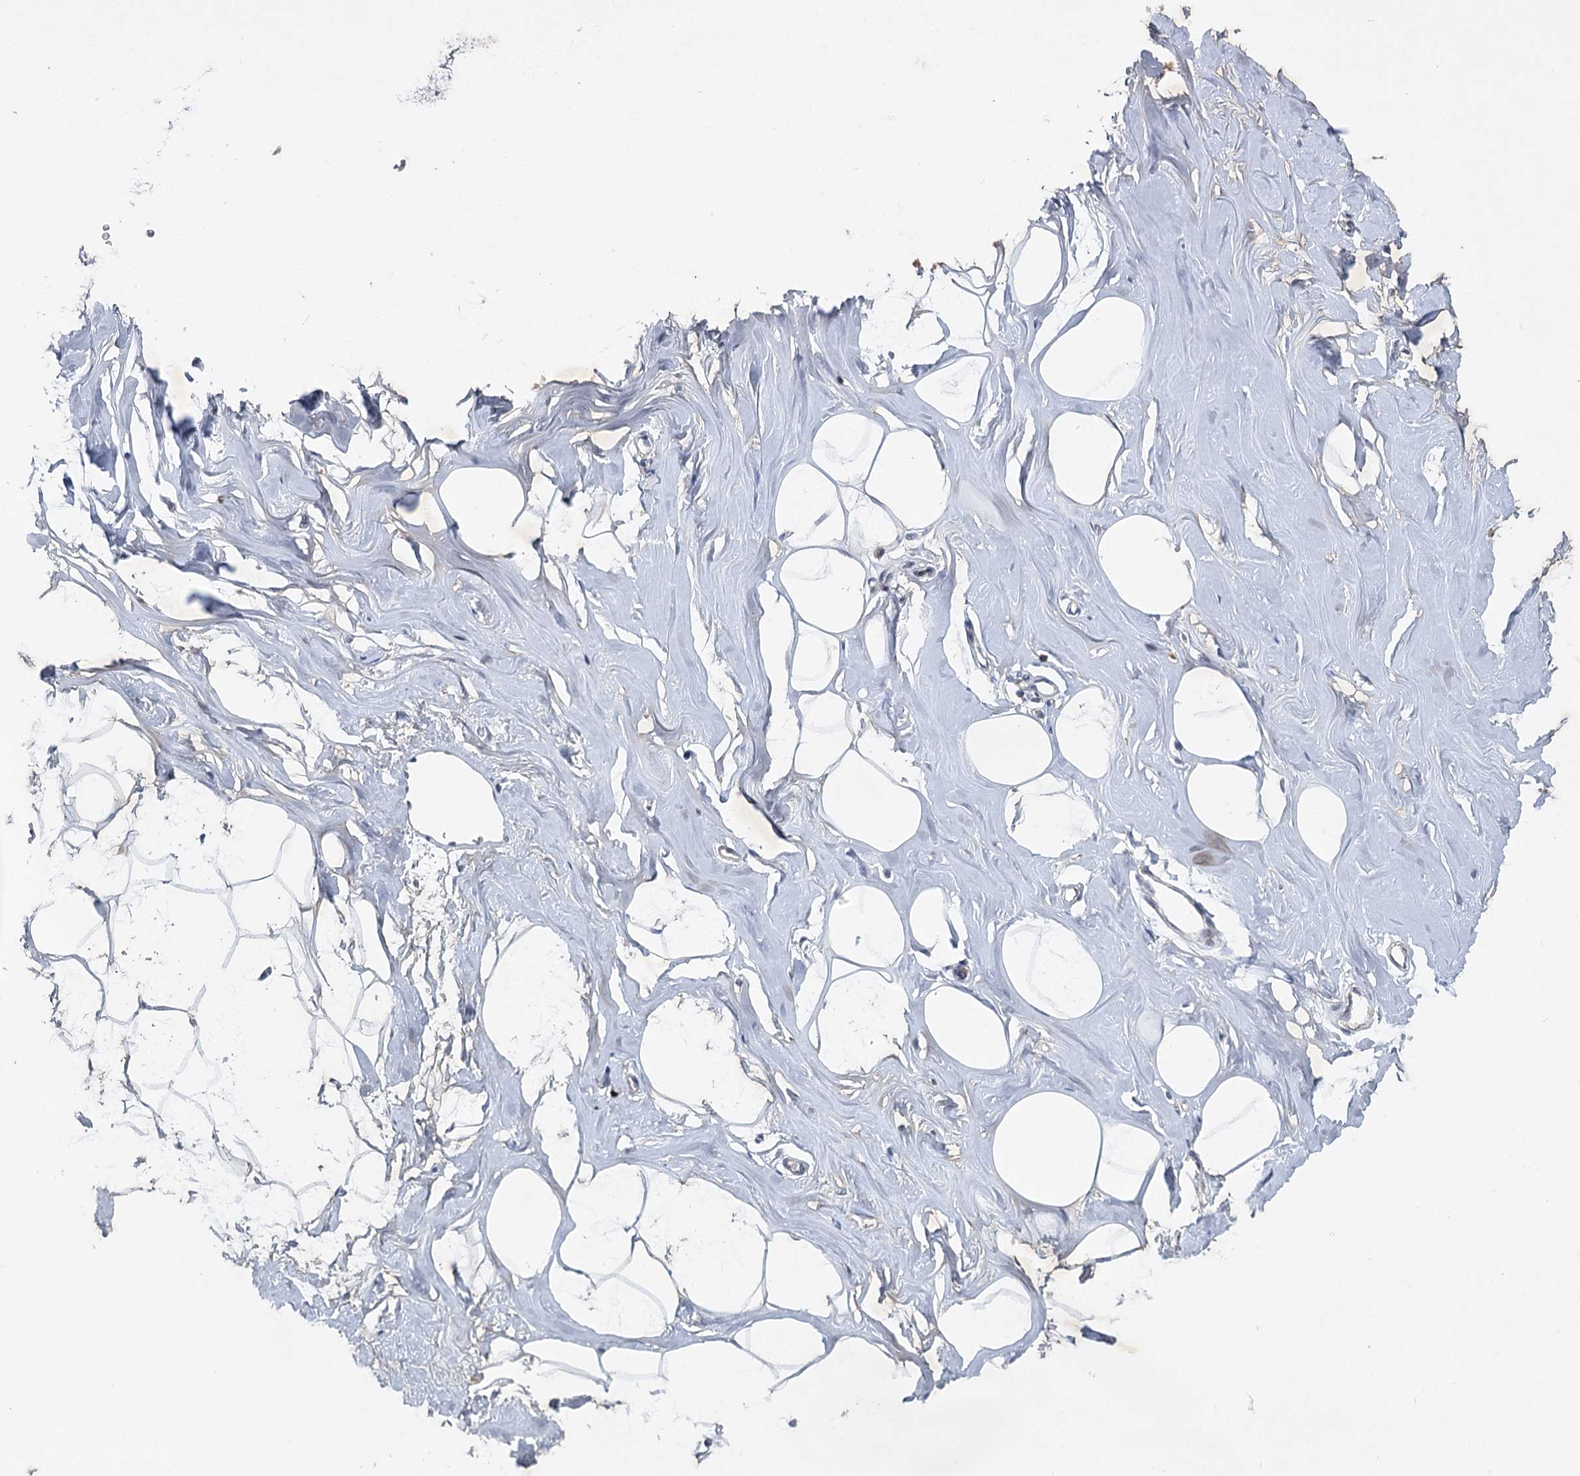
{"staining": {"intensity": "negative", "quantity": "none", "location": "none"}, "tissue": "adipose tissue", "cell_type": "Adipocytes", "image_type": "normal", "snomed": [{"axis": "morphology", "description": "Normal tissue, NOS"}, {"axis": "morphology", "description": "Fibrosis, NOS"}, {"axis": "topography", "description": "Breast"}, {"axis": "topography", "description": "Adipose tissue"}], "caption": "Immunohistochemistry of unremarkable adipose tissue reveals no staining in adipocytes. (Stains: DAB (3,3'-diaminobenzidine) IHC with hematoxylin counter stain, Microscopy: brightfield microscopy at high magnification).", "gene": "MAP3K13", "patient": {"sex": "female", "age": 39}}